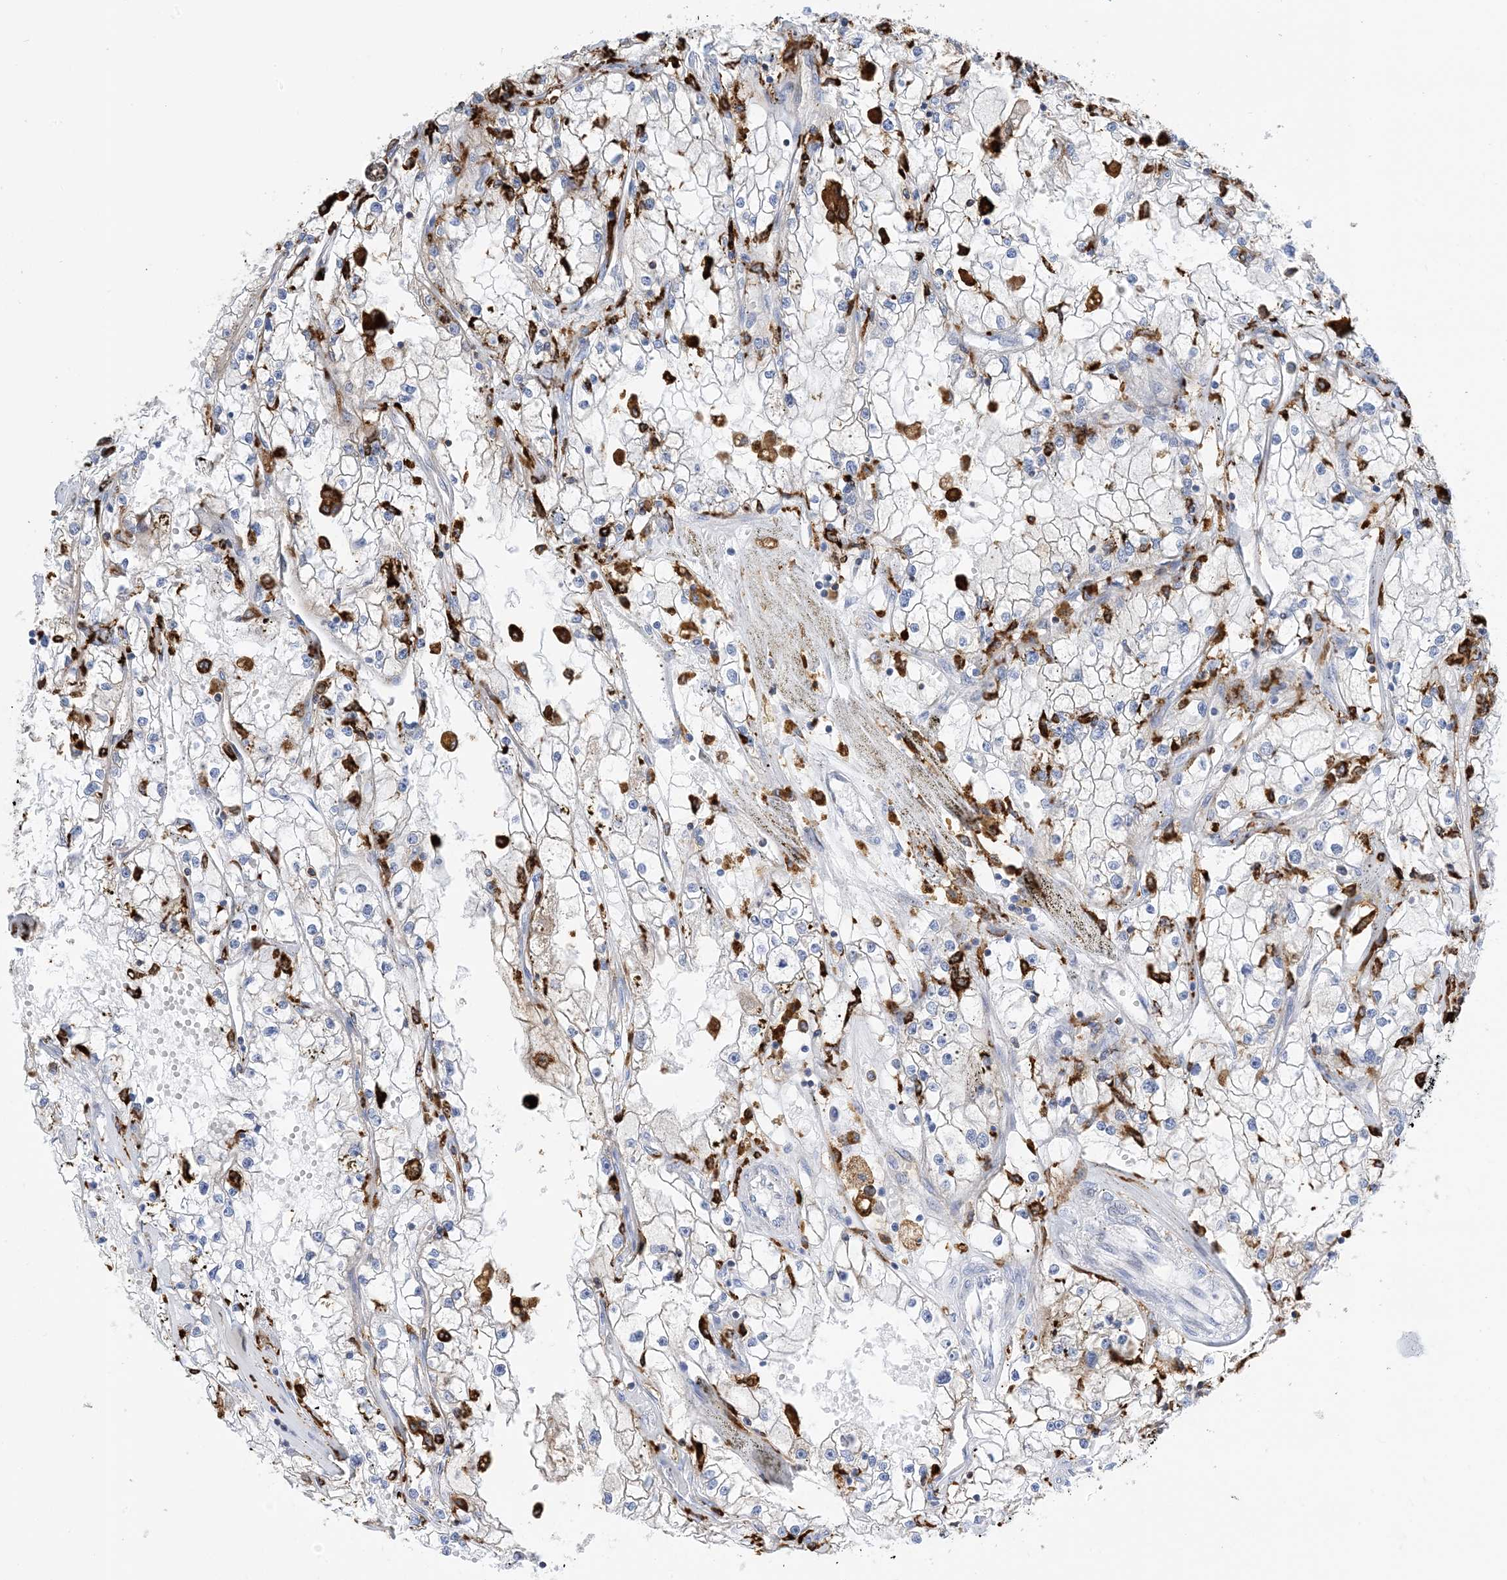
{"staining": {"intensity": "negative", "quantity": "none", "location": "none"}, "tissue": "renal cancer", "cell_type": "Tumor cells", "image_type": "cancer", "snomed": [{"axis": "morphology", "description": "Adenocarcinoma, NOS"}, {"axis": "topography", "description": "Kidney"}], "caption": "The photomicrograph displays no staining of tumor cells in adenocarcinoma (renal).", "gene": "DPH3", "patient": {"sex": "male", "age": 56}}